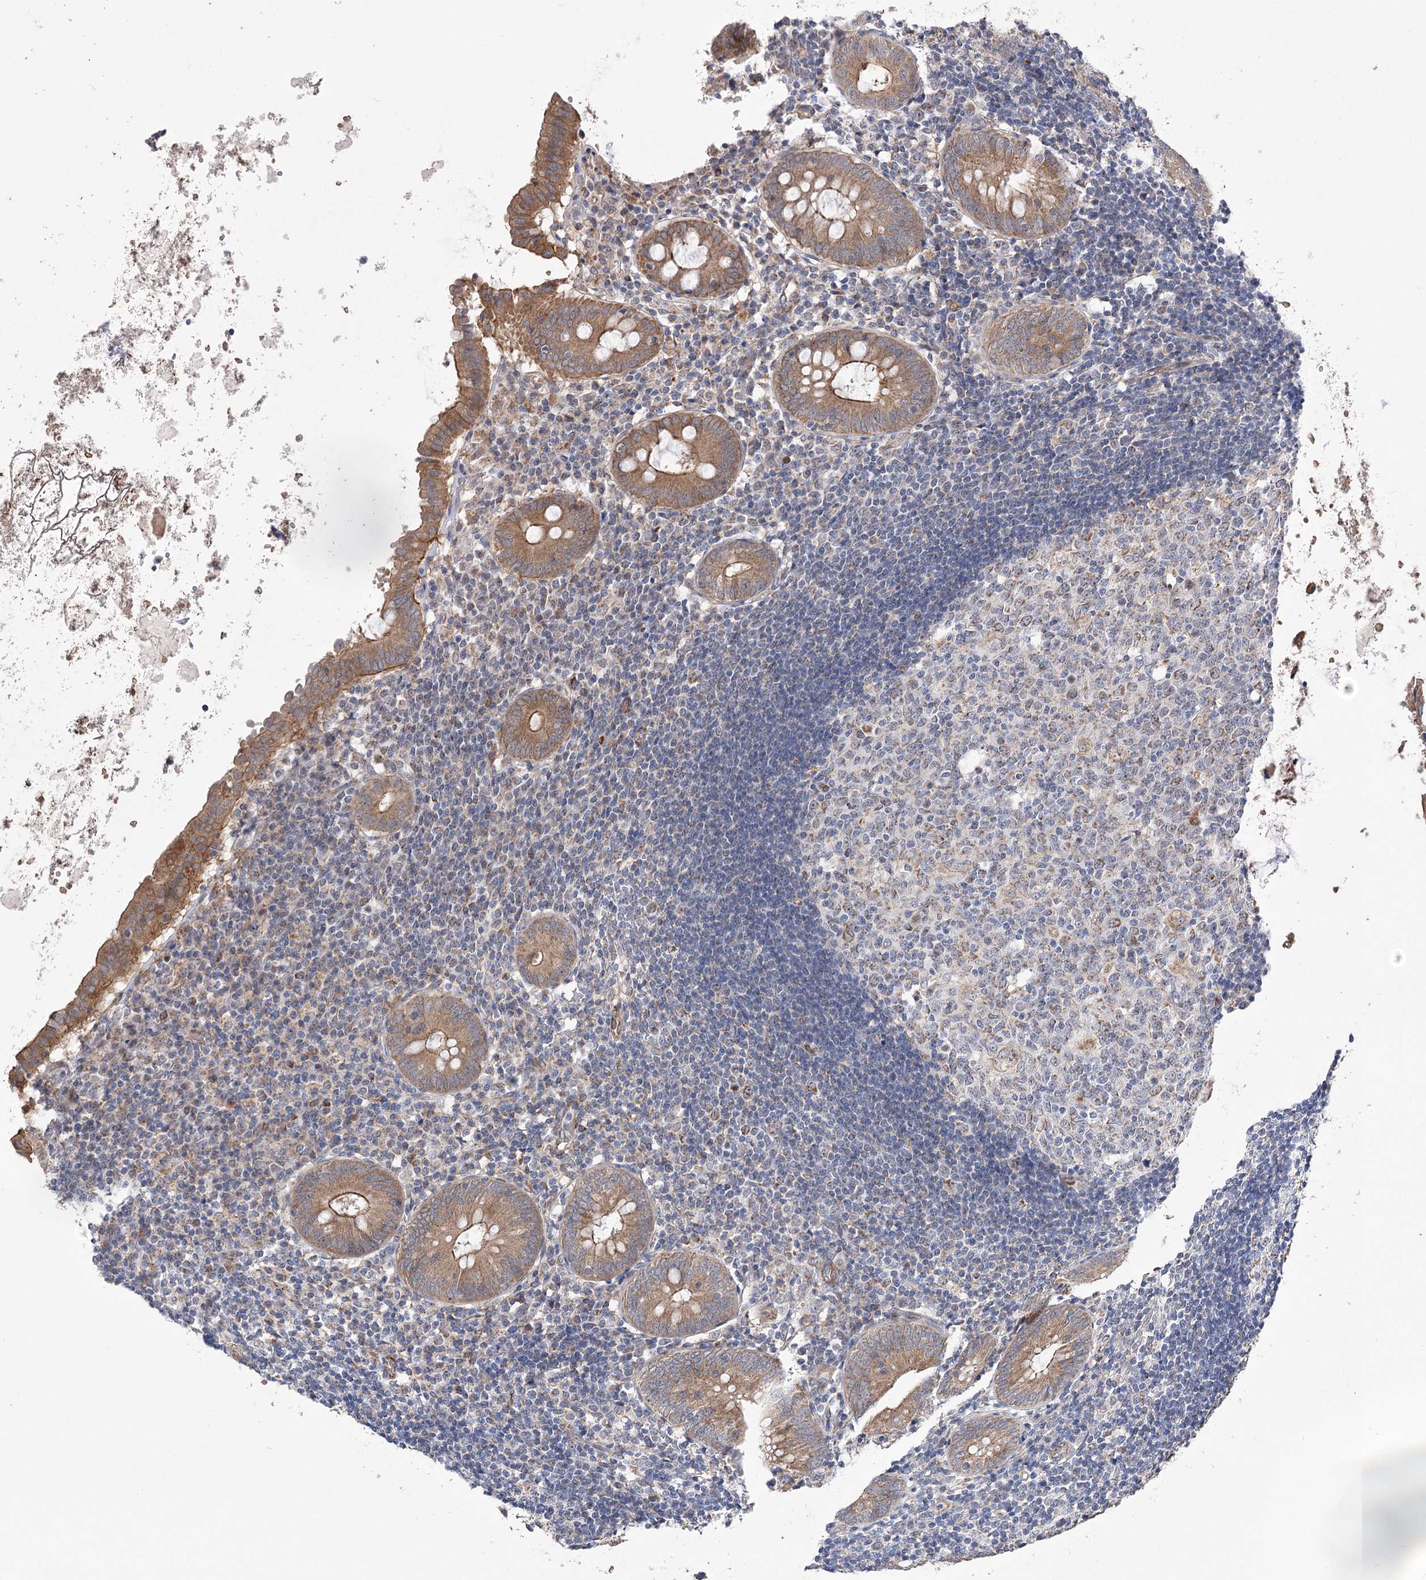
{"staining": {"intensity": "moderate", "quantity": ">75%", "location": "cytoplasmic/membranous"}, "tissue": "appendix", "cell_type": "Glandular cells", "image_type": "normal", "snomed": [{"axis": "morphology", "description": "Normal tissue, NOS"}, {"axis": "topography", "description": "Appendix"}], "caption": "IHC micrograph of benign human appendix stained for a protein (brown), which exhibits medium levels of moderate cytoplasmic/membranous staining in approximately >75% of glandular cells.", "gene": "ECHDC3", "patient": {"sex": "female", "age": 54}}